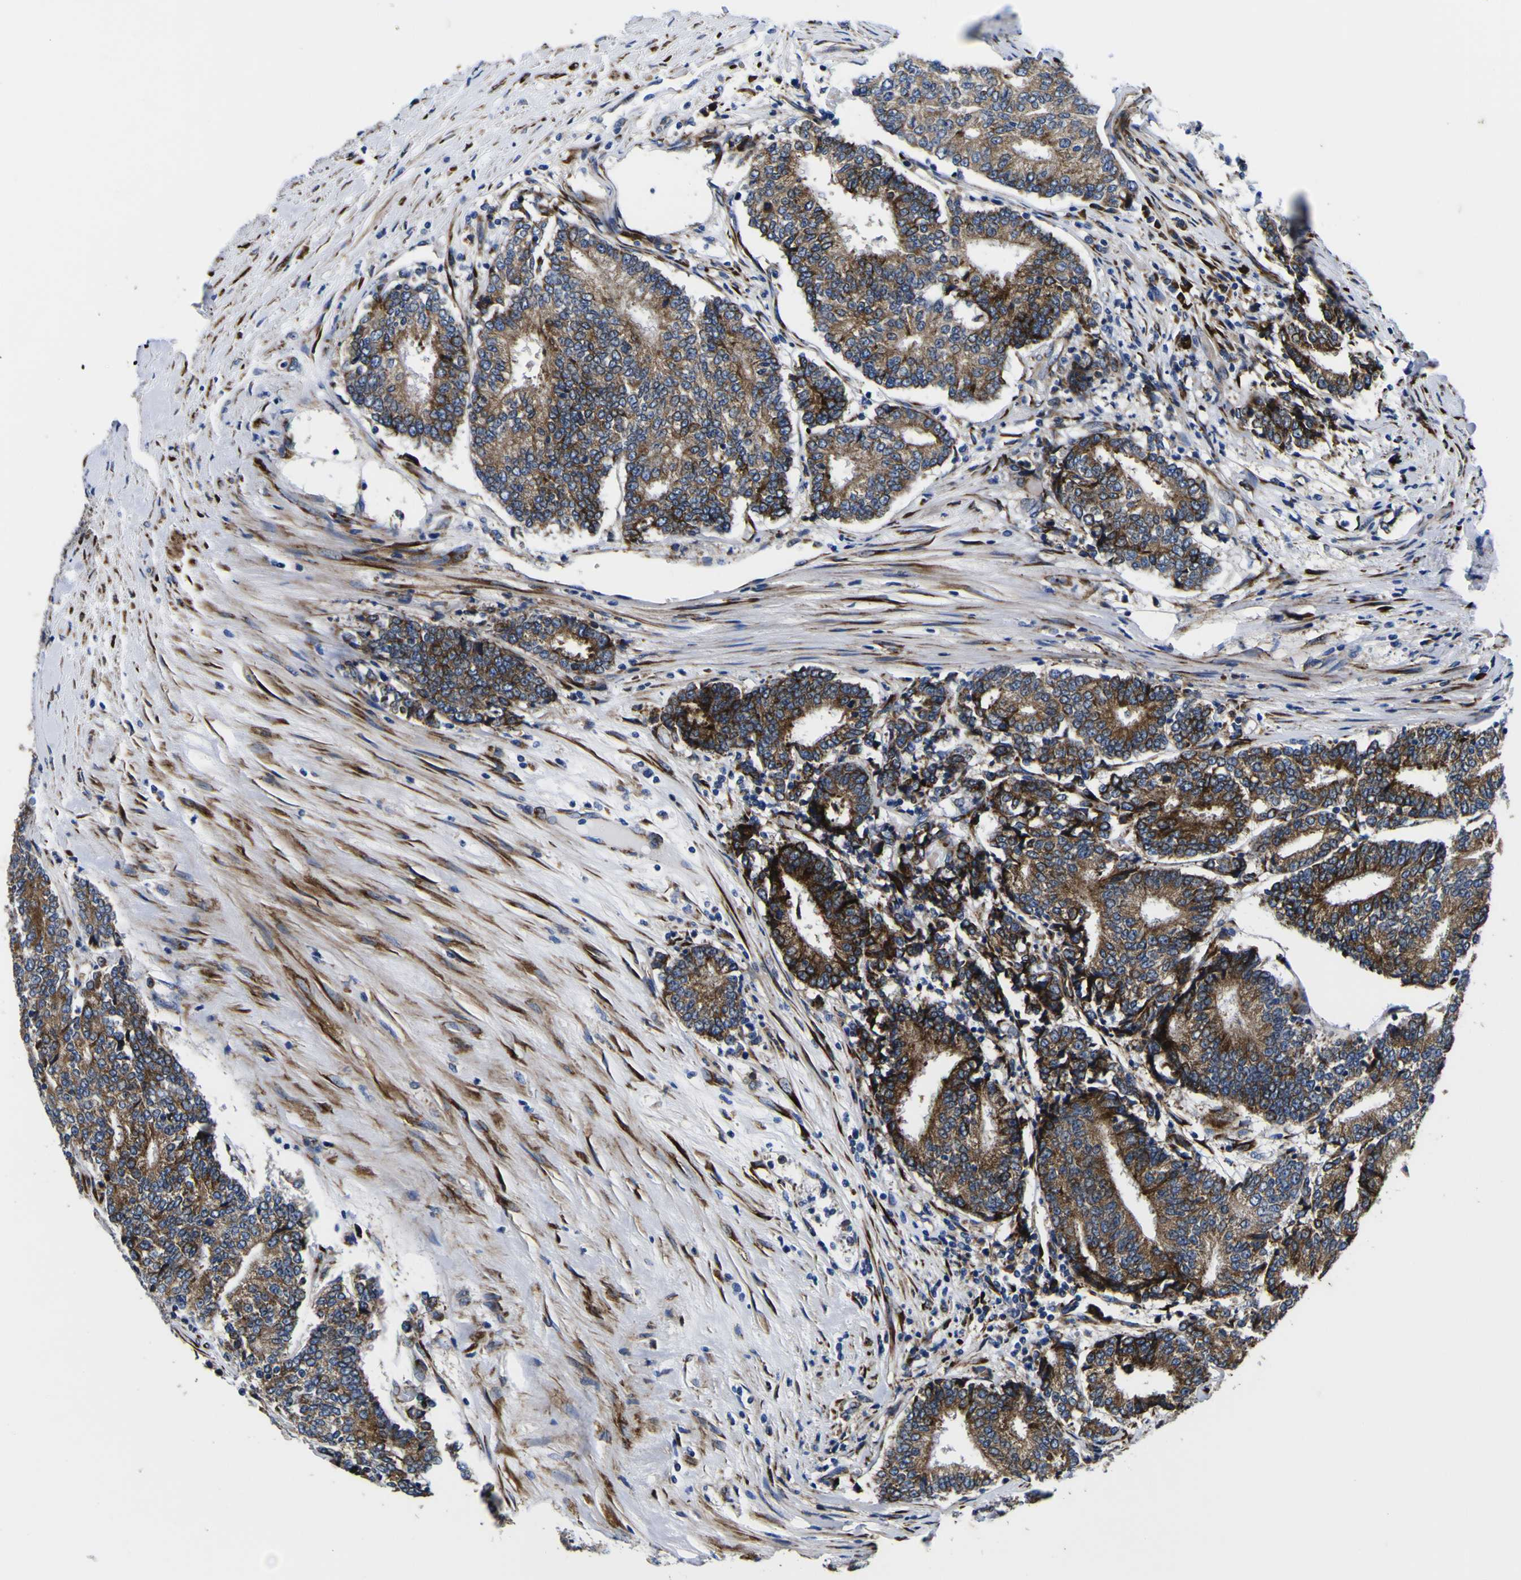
{"staining": {"intensity": "strong", "quantity": ">75%", "location": "cytoplasmic/membranous"}, "tissue": "prostate cancer", "cell_type": "Tumor cells", "image_type": "cancer", "snomed": [{"axis": "morphology", "description": "Normal tissue, NOS"}, {"axis": "morphology", "description": "Adenocarcinoma, High grade"}, {"axis": "topography", "description": "Prostate"}, {"axis": "topography", "description": "Seminal veicle"}], "caption": "High-grade adenocarcinoma (prostate) stained for a protein exhibits strong cytoplasmic/membranous positivity in tumor cells.", "gene": "SCD", "patient": {"sex": "male", "age": 55}}